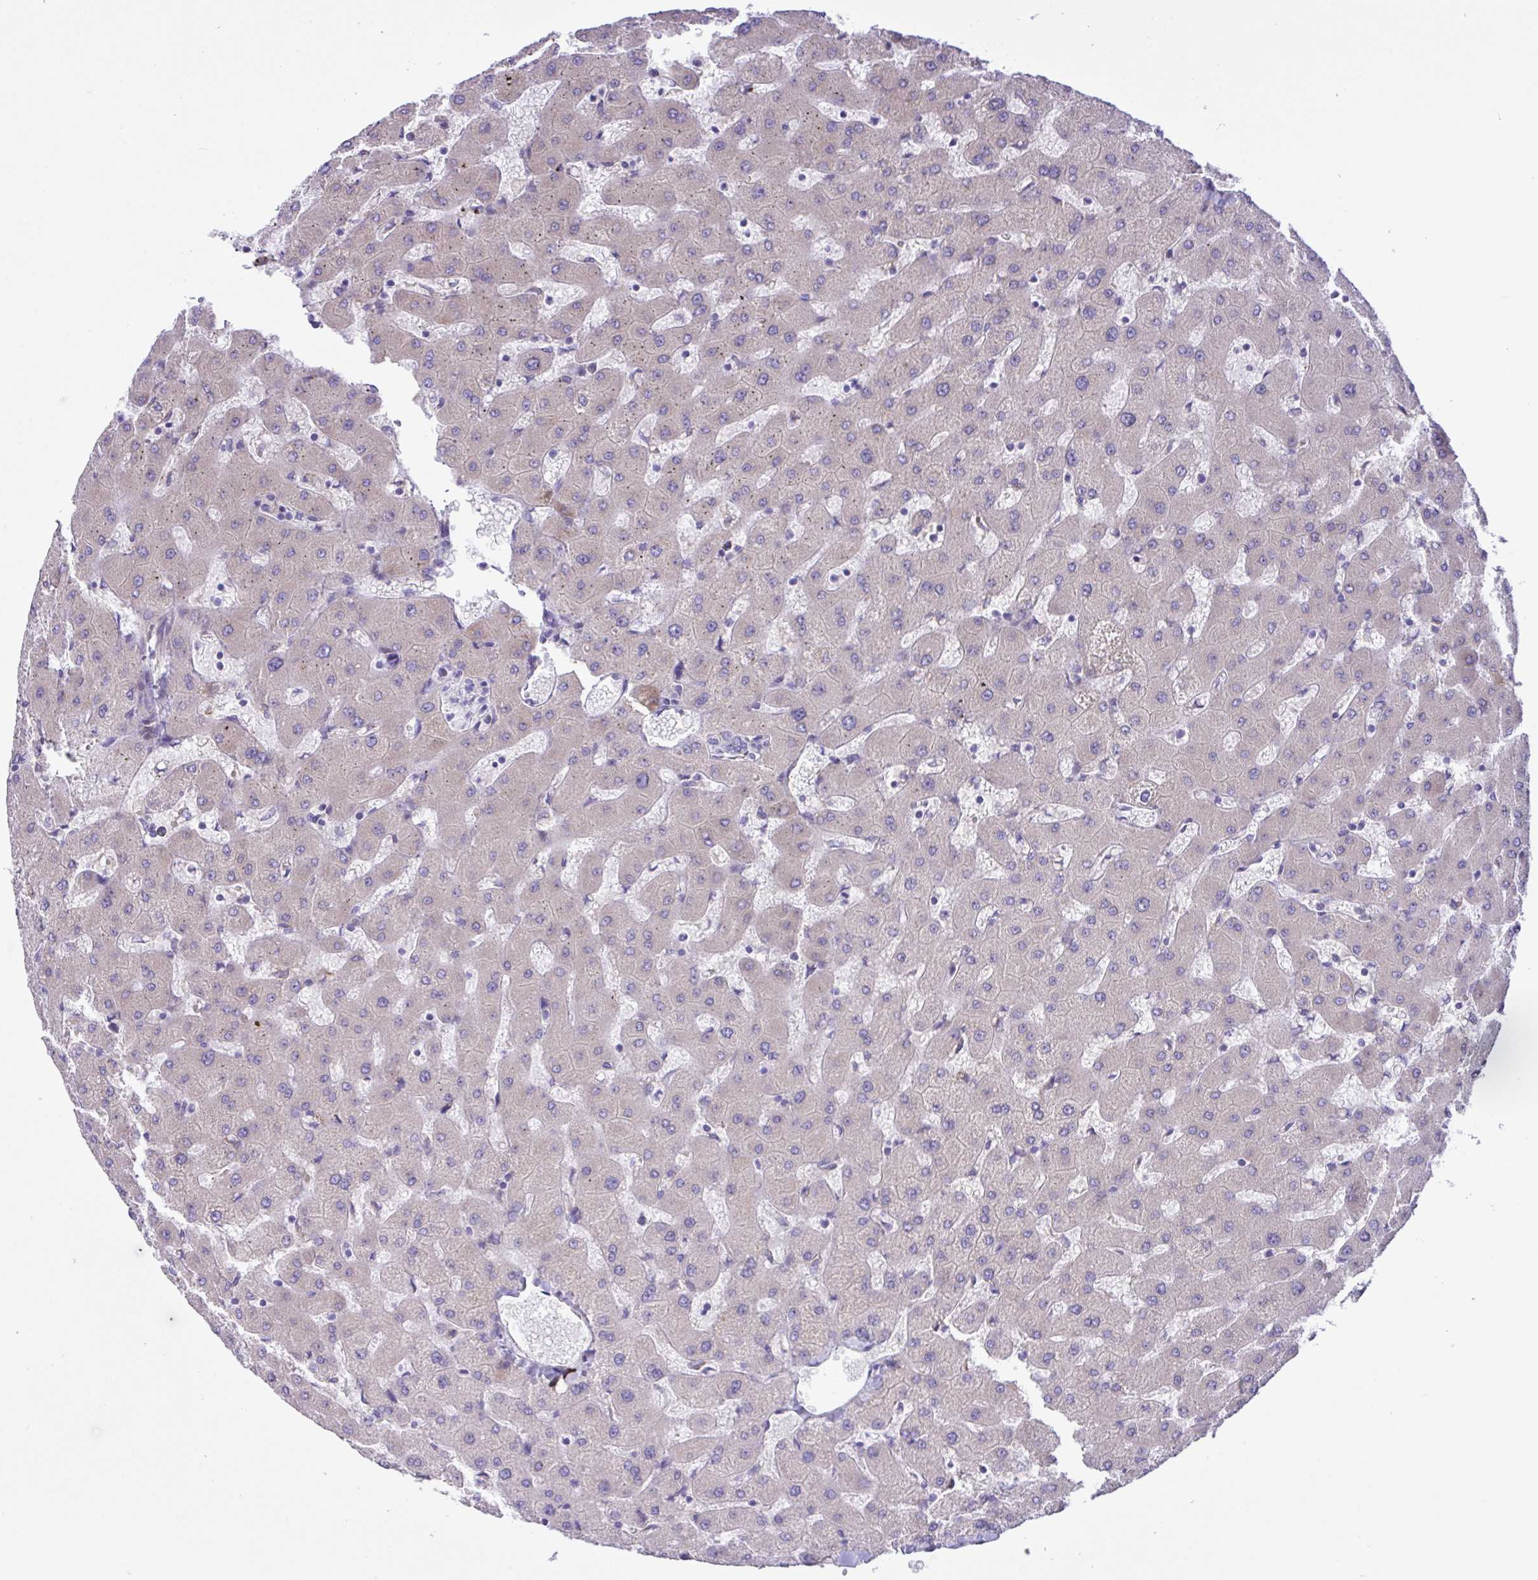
{"staining": {"intensity": "negative", "quantity": "none", "location": "none"}, "tissue": "liver", "cell_type": "Cholangiocytes", "image_type": "normal", "snomed": [{"axis": "morphology", "description": "Normal tissue, NOS"}, {"axis": "topography", "description": "Liver"}], "caption": "High power microscopy image of an immunohistochemistry (IHC) histopathology image of normal liver, revealing no significant expression in cholangiocytes. (Brightfield microscopy of DAB (3,3'-diaminobenzidine) immunohistochemistry (IHC) at high magnification).", "gene": "DSC3", "patient": {"sex": "female", "age": 63}}